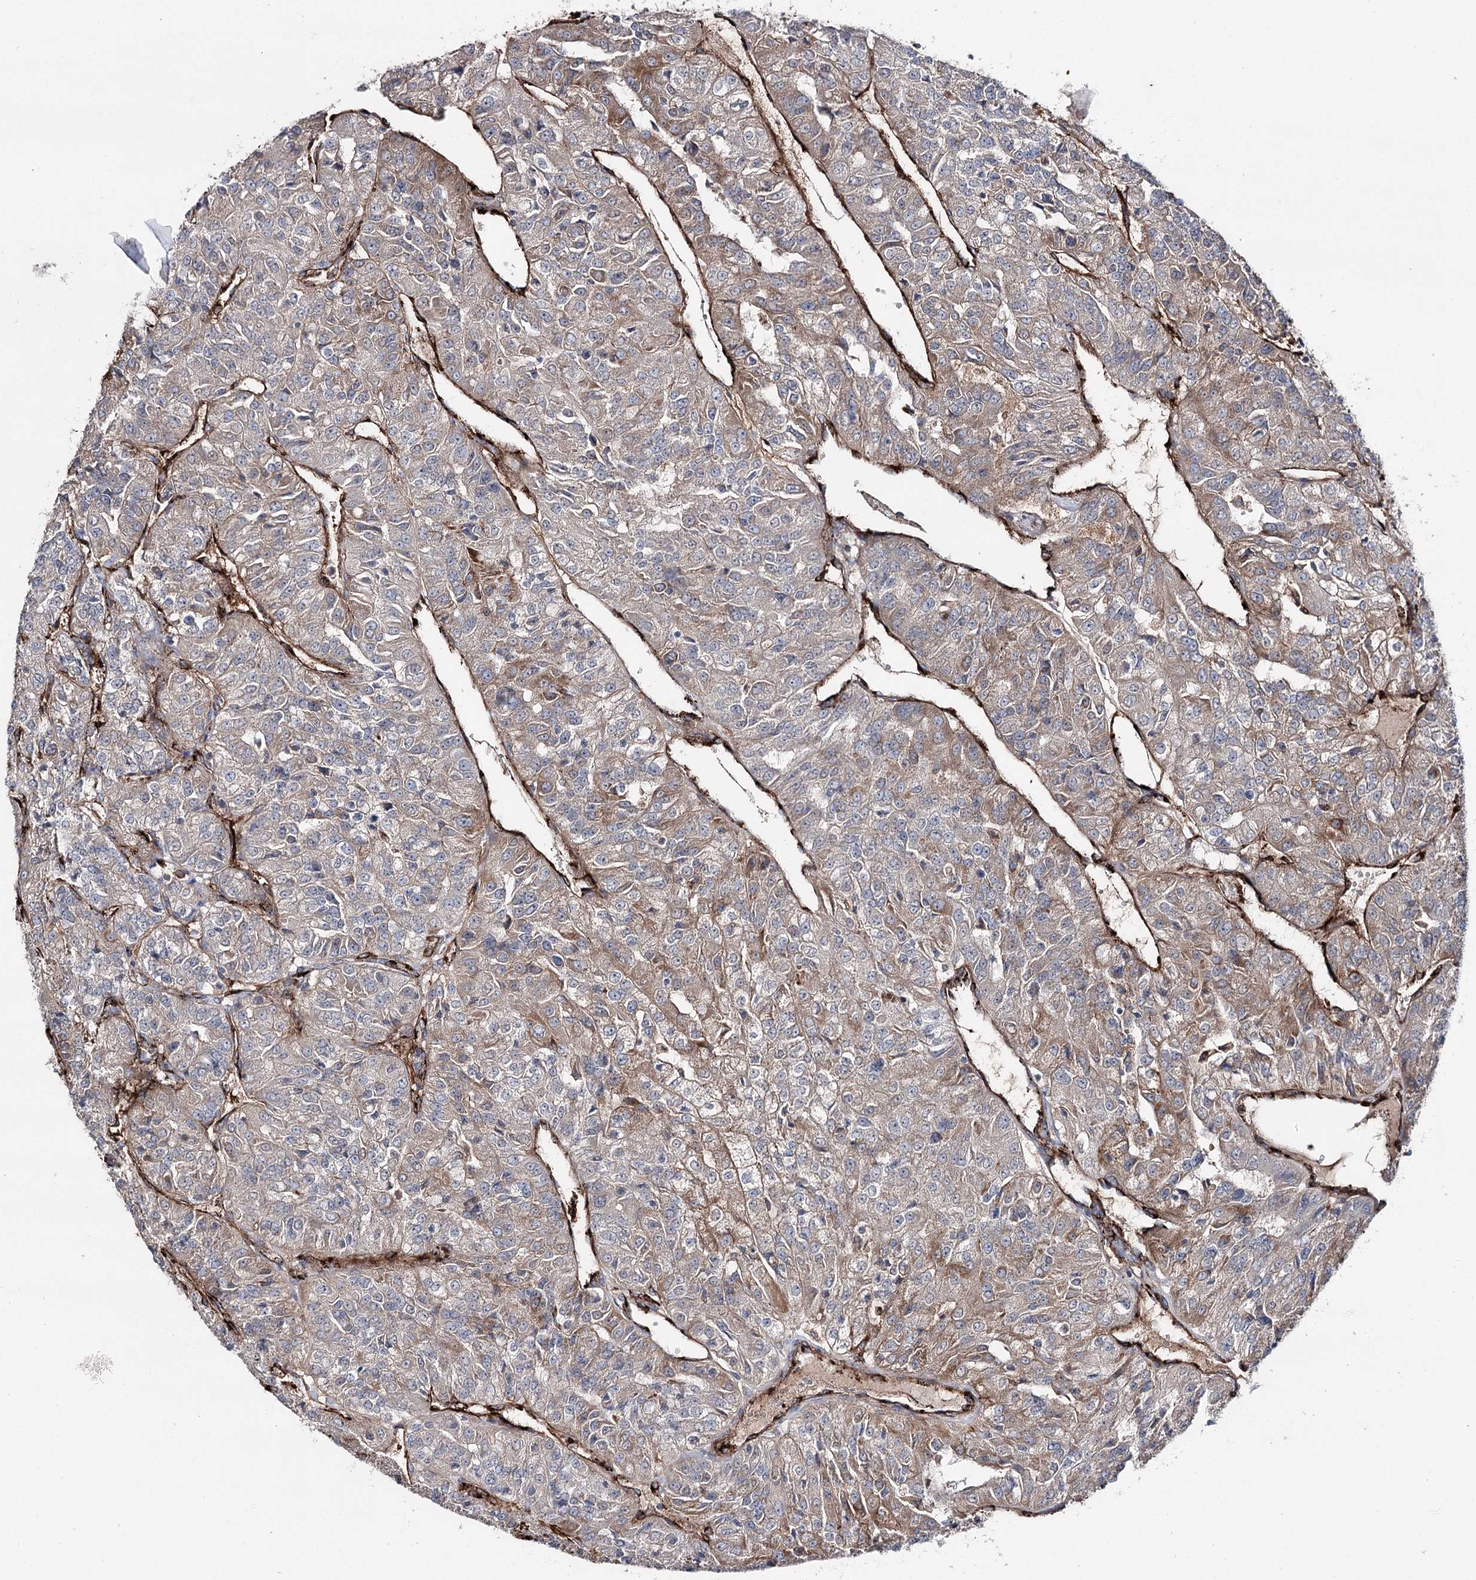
{"staining": {"intensity": "weak", "quantity": ">75%", "location": "cytoplasmic/membranous"}, "tissue": "renal cancer", "cell_type": "Tumor cells", "image_type": "cancer", "snomed": [{"axis": "morphology", "description": "Adenocarcinoma, NOS"}, {"axis": "topography", "description": "Kidney"}], "caption": "Immunohistochemistry (IHC) (DAB) staining of renal adenocarcinoma displays weak cytoplasmic/membranous protein positivity in approximately >75% of tumor cells.", "gene": "MIB1", "patient": {"sex": "female", "age": 63}}